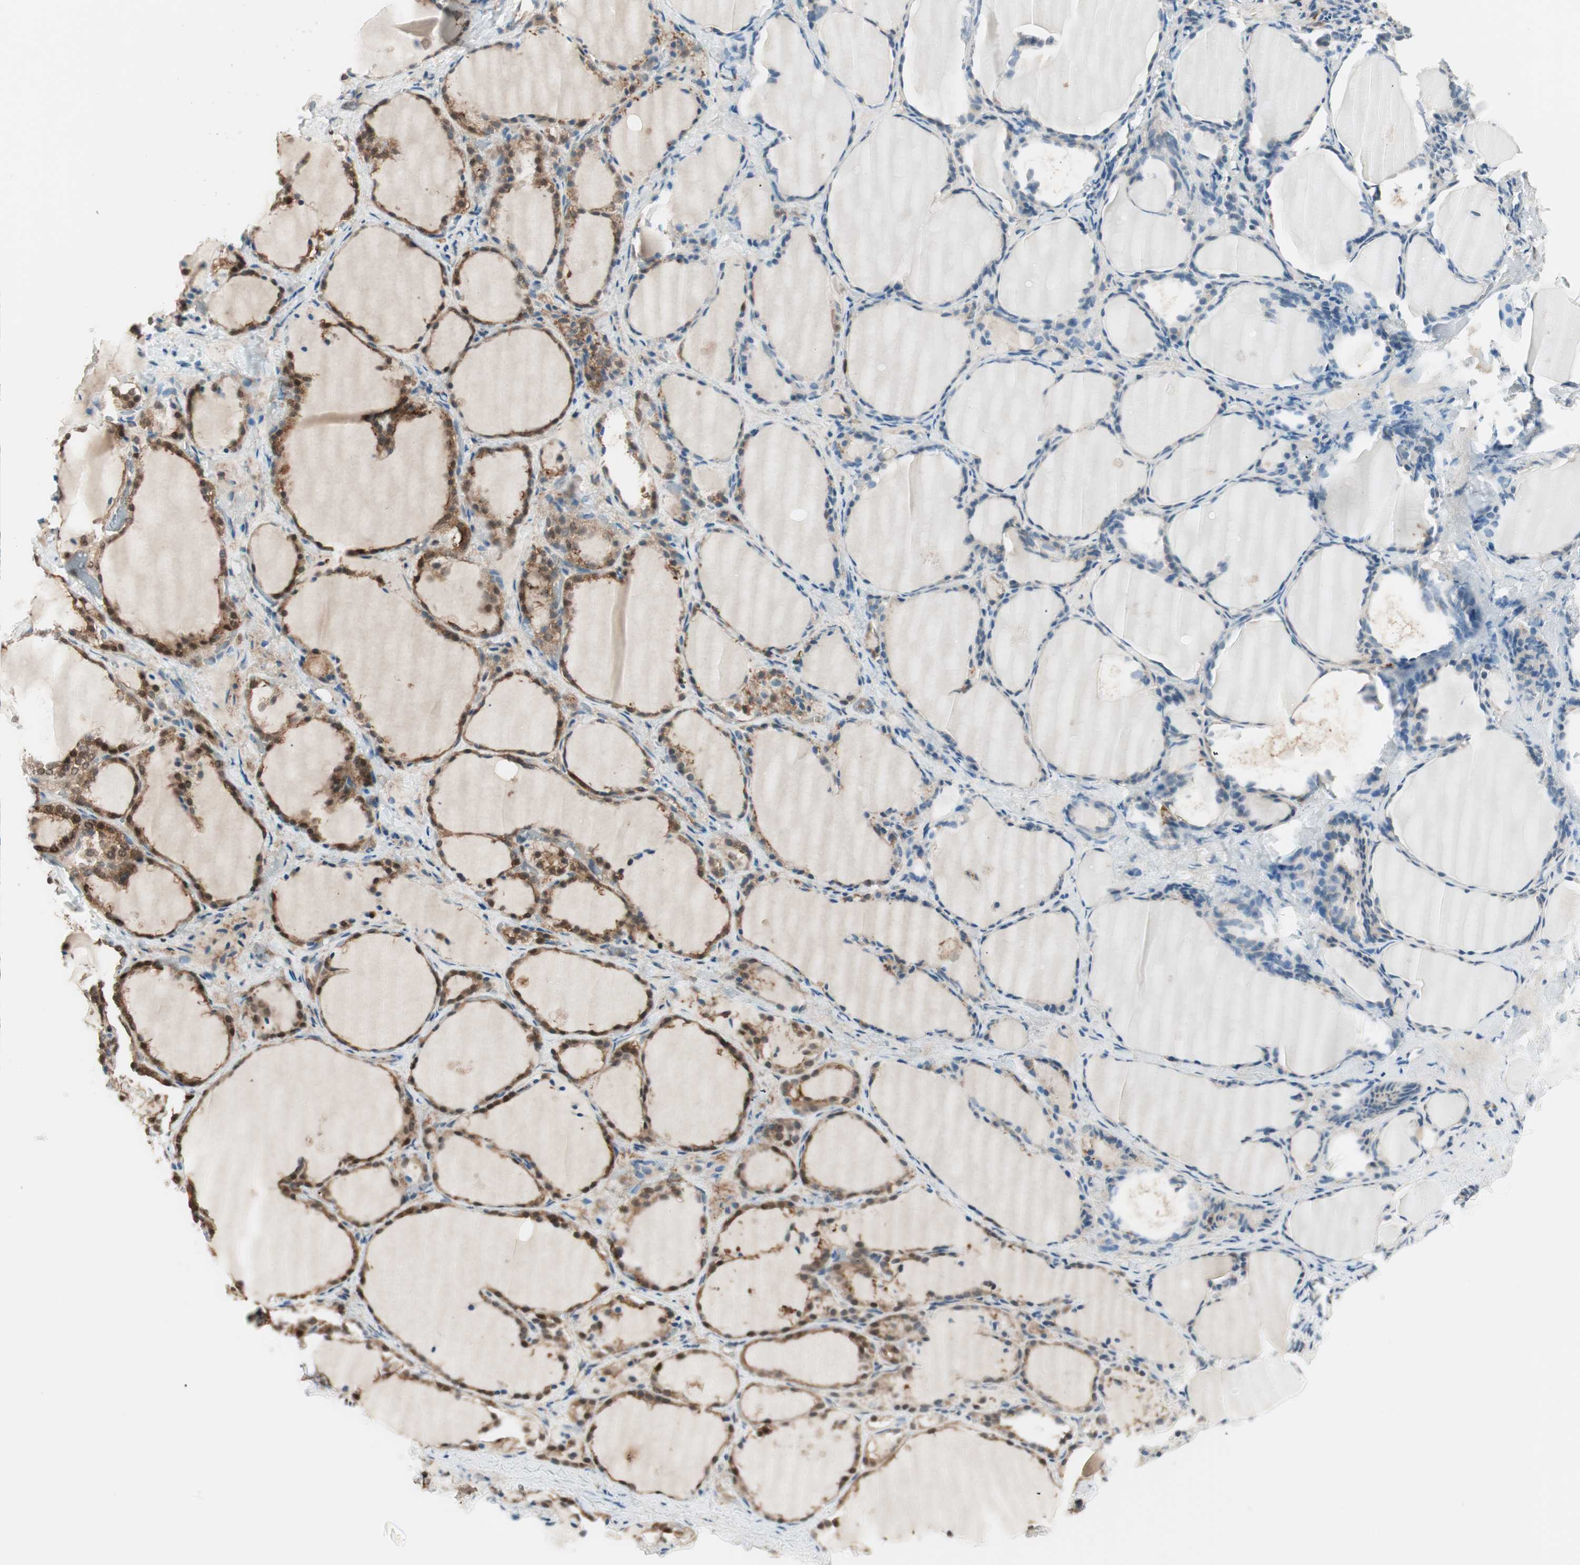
{"staining": {"intensity": "moderate", "quantity": ">75%", "location": "cytoplasmic/membranous,nuclear"}, "tissue": "thyroid gland", "cell_type": "Glandular cells", "image_type": "normal", "snomed": [{"axis": "morphology", "description": "Normal tissue, NOS"}, {"axis": "morphology", "description": "Papillary adenocarcinoma, NOS"}, {"axis": "topography", "description": "Thyroid gland"}], "caption": "About >75% of glandular cells in unremarkable thyroid gland display moderate cytoplasmic/membranous,nuclear protein positivity as visualized by brown immunohistochemical staining.", "gene": "GALT", "patient": {"sex": "female", "age": 30}}